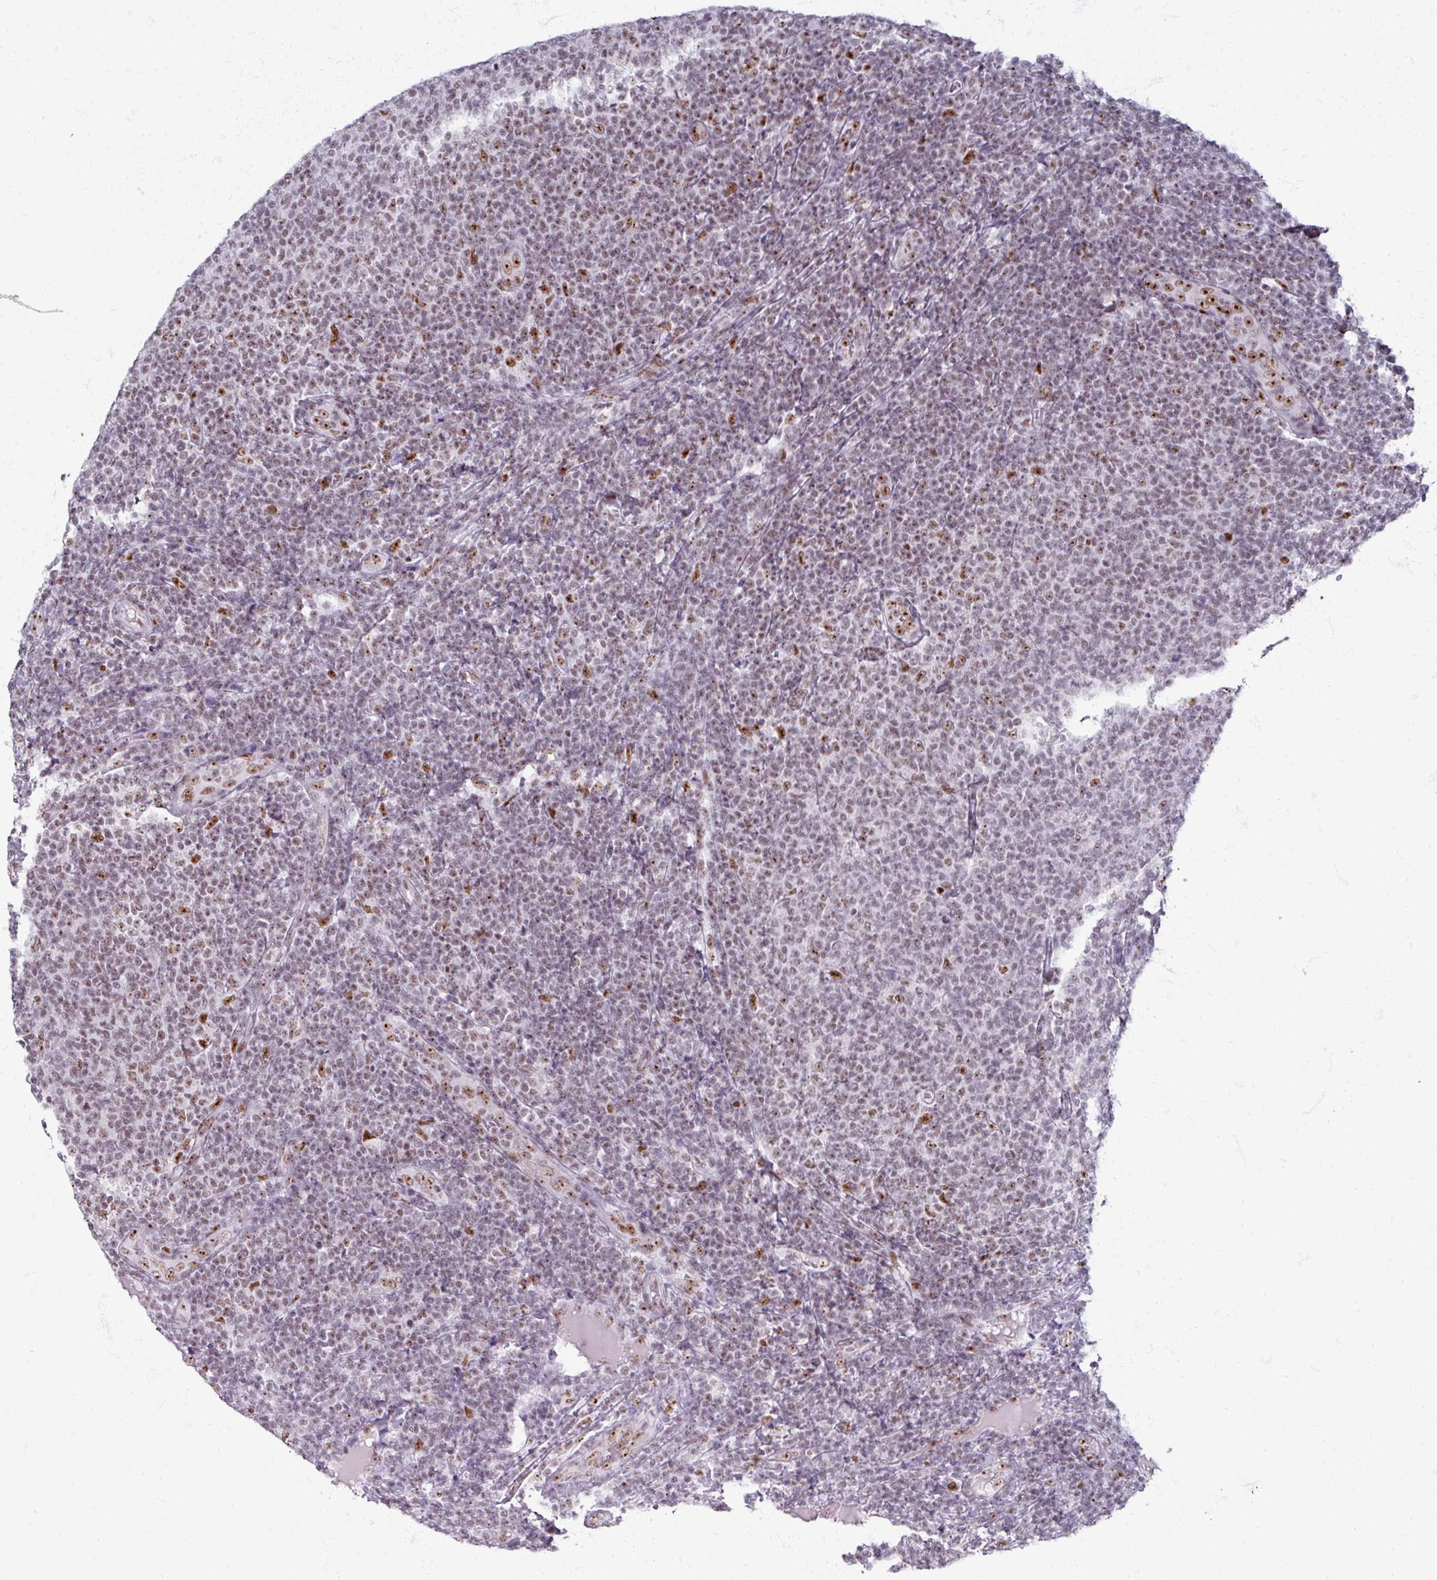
{"staining": {"intensity": "moderate", "quantity": "25%-75%", "location": "nuclear"}, "tissue": "lymphoma", "cell_type": "Tumor cells", "image_type": "cancer", "snomed": [{"axis": "morphology", "description": "Malignant lymphoma, non-Hodgkin's type, Low grade"}, {"axis": "topography", "description": "Lymph node"}], "caption": "Low-grade malignant lymphoma, non-Hodgkin's type was stained to show a protein in brown. There is medium levels of moderate nuclear staining in approximately 25%-75% of tumor cells.", "gene": "ADAR", "patient": {"sex": "male", "age": 66}}